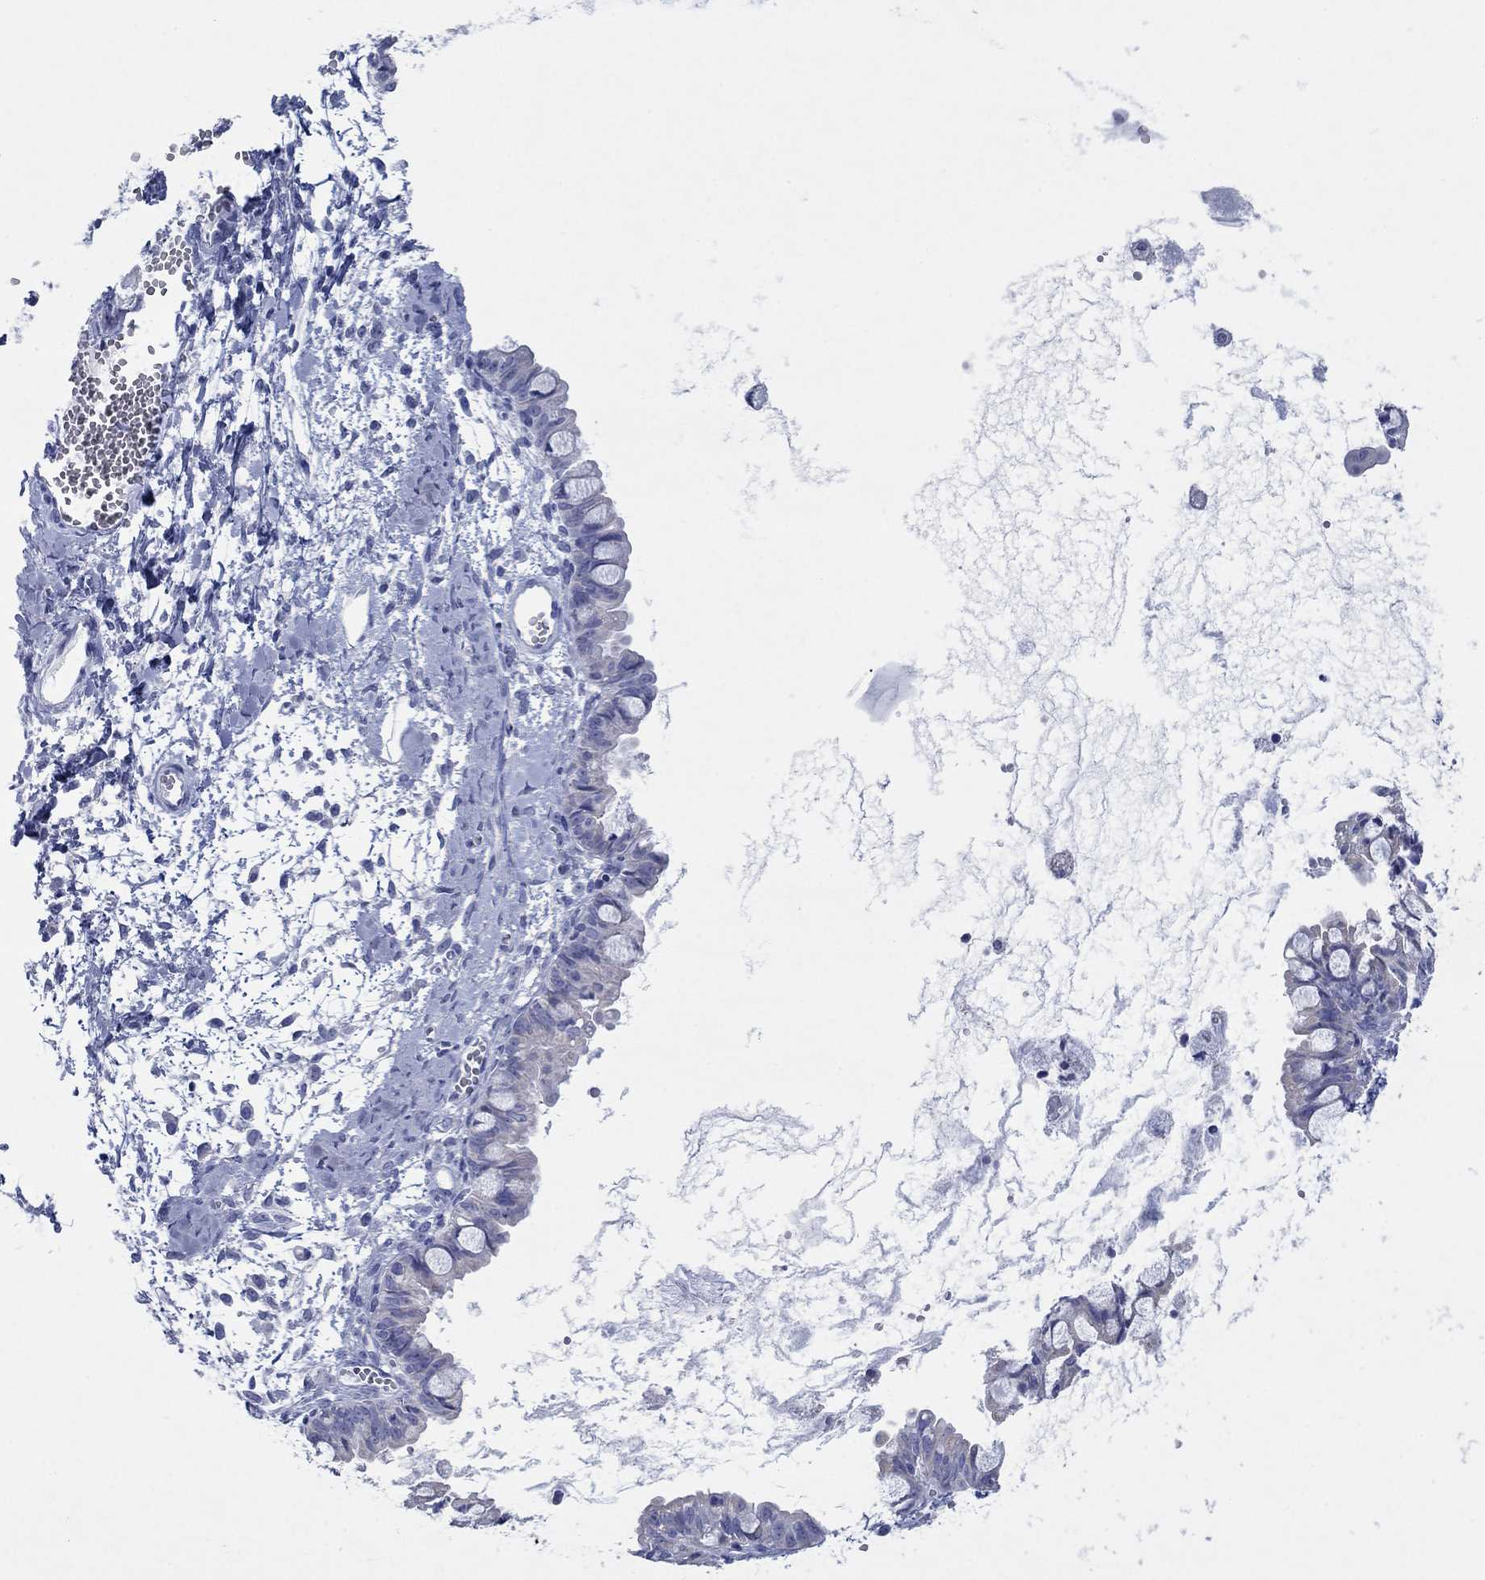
{"staining": {"intensity": "negative", "quantity": "none", "location": "none"}, "tissue": "ovarian cancer", "cell_type": "Tumor cells", "image_type": "cancer", "snomed": [{"axis": "morphology", "description": "Cystadenocarcinoma, mucinous, NOS"}, {"axis": "topography", "description": "Ovary"}], "caption": "An IHC image of ovarian cancer (mucinous cystadenocarcinoma) is shown. There is no staining in tumor cells of ovarian cancer (mucinous cystadenocarcinoma). (DAB (3,3'-diaminobenzidine) IHC visualized using brightfield microscopy, high magnification).", "gene": "HCRT", "patient": {"sex": "female", "age": 63}}